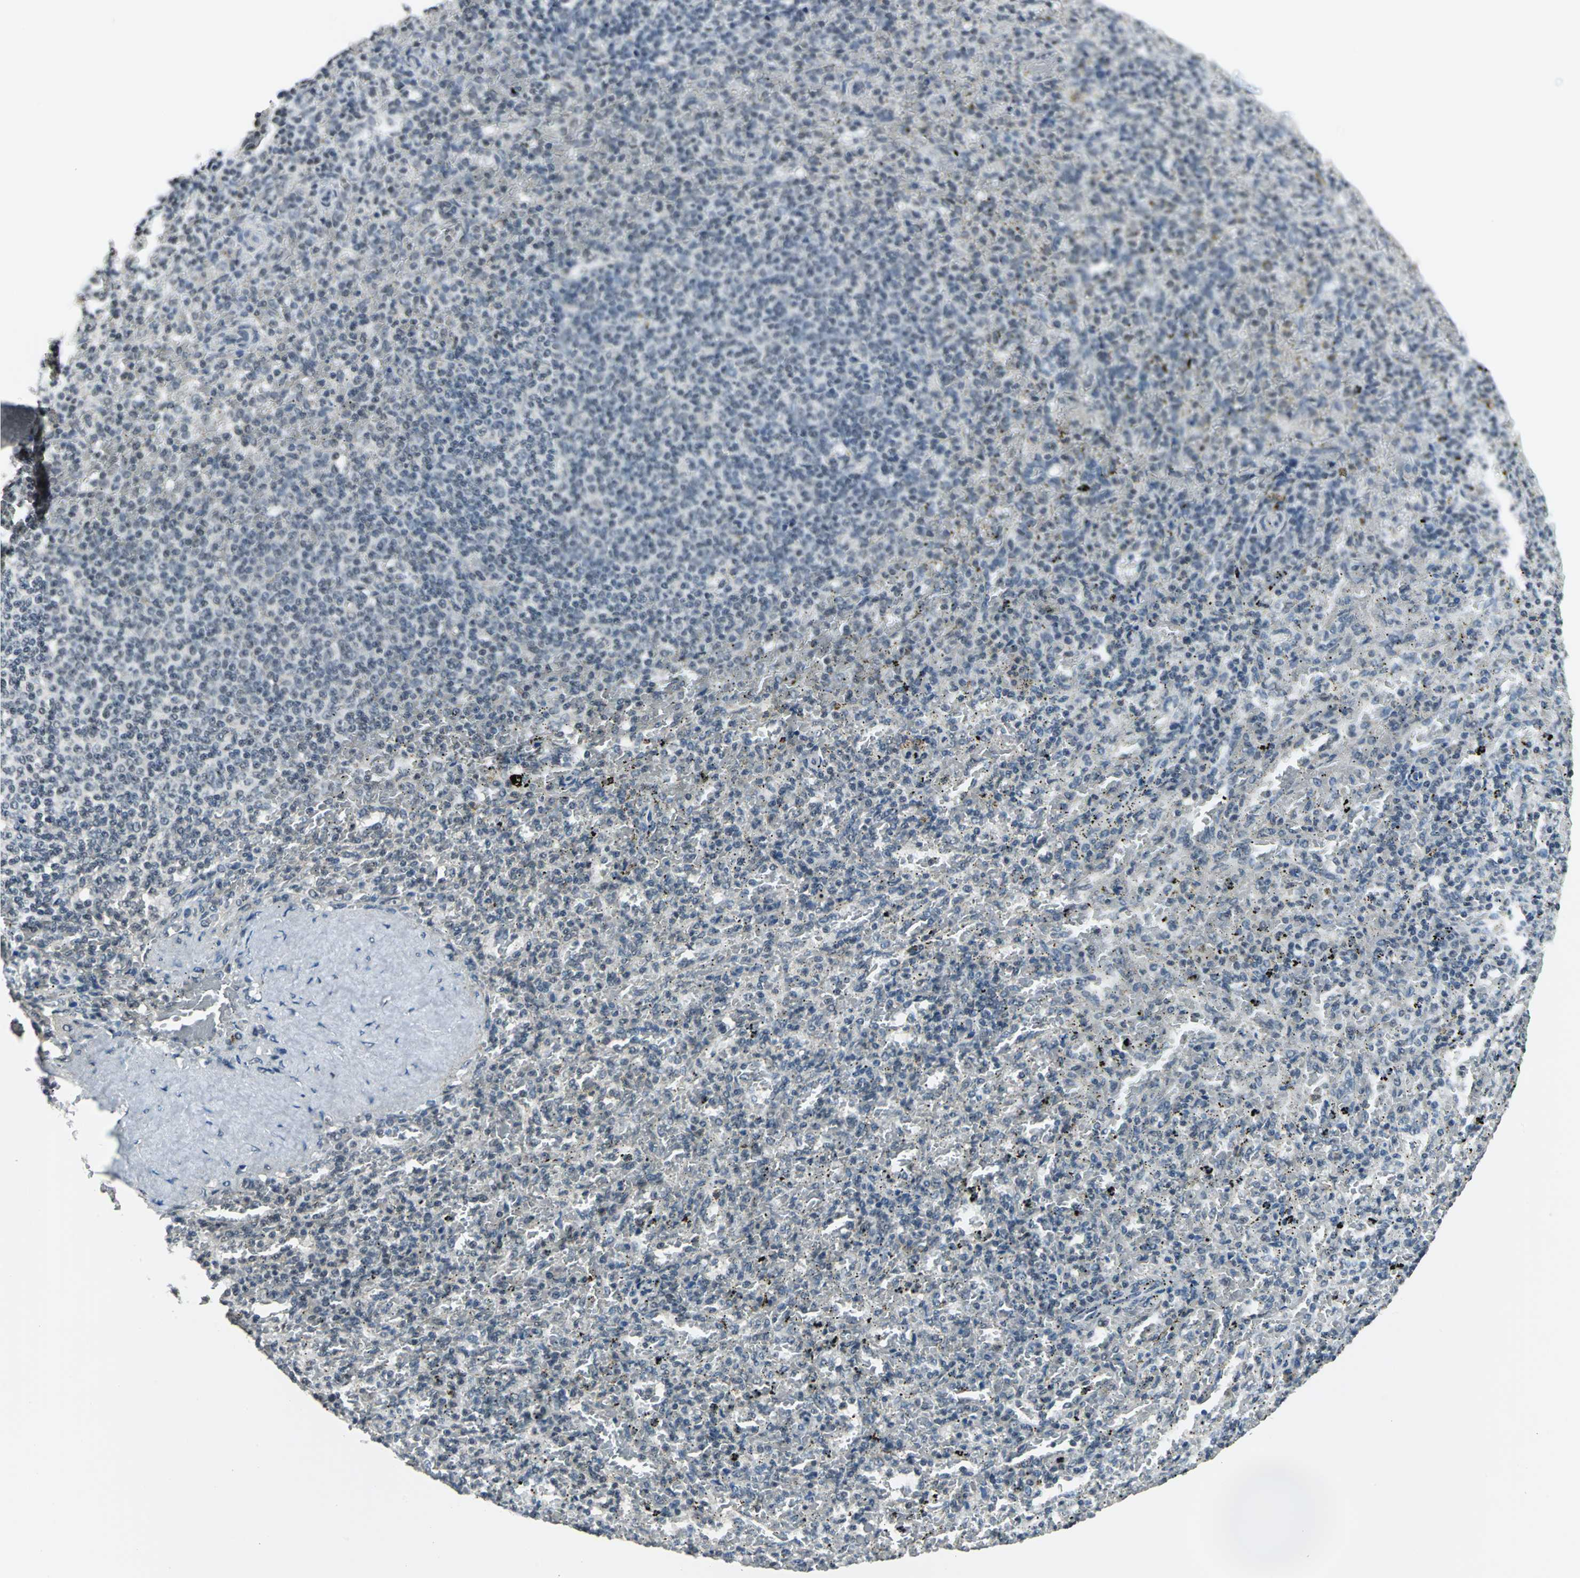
{"staining": {"intensity": "moderate", "quantity": "<25%", "location": "nuclear"}, "tissue": "spleen", "cell_type": "Cells in red pulp", "image_type": "normal", "snomed": [{"axis": "morphology", "description": "Normal tissue, NOS"}, {"axis": "topography", "description": "Spleen"}], "caption": "A photomicrograph showing moderate nuclear staining in about <25% of cells in red pulp in benign spleen, as visualized by brown immunohistochemical staining.", "gene": "RBM14", "patient": {"sex": "female", "age": 43}}